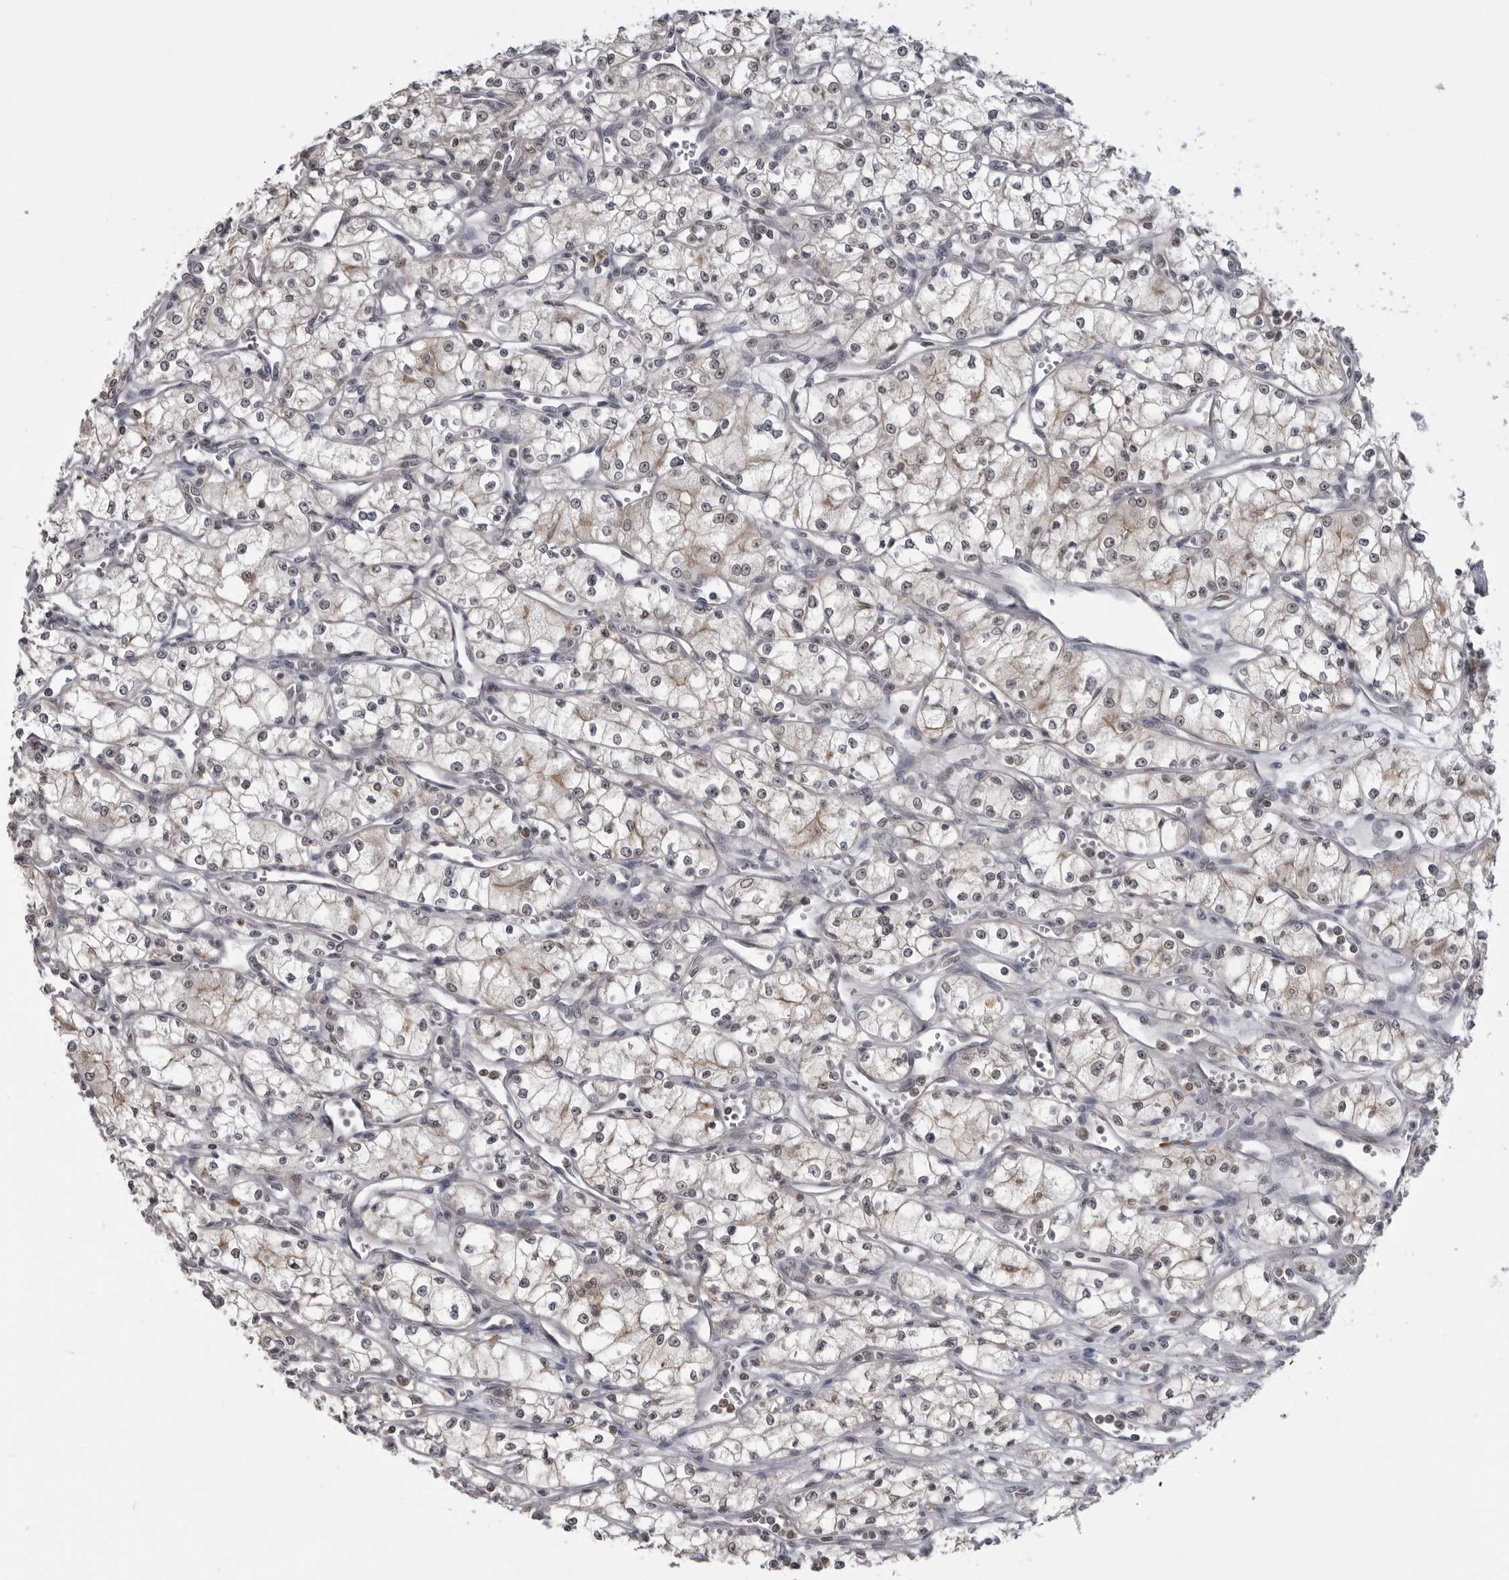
{"staining": {"intensity": "weak", "quantity": "<25%", "location": "cytoplasmic/membranous"}, "tissue": "renal cancer", "cell_type": "Tumor cells", "image_type": "cancer", "snomed": [{"axis": "morphology", "description": "Adenocarcinoma, NOS"}, {"axis": "topography", "description": "Kidney"}], "caption": "High magnification brightfield microscopy of renal adenocarcinoma stained with DAB (brown) and counterstained with hematoxylin (blue): tumor cells show no significant positivity. (DAB immunohistochemistry (IHC) with hematoxylin counter stain).", "gene": "PDCL3", "patient": {"sex": "male", "age": 59}}